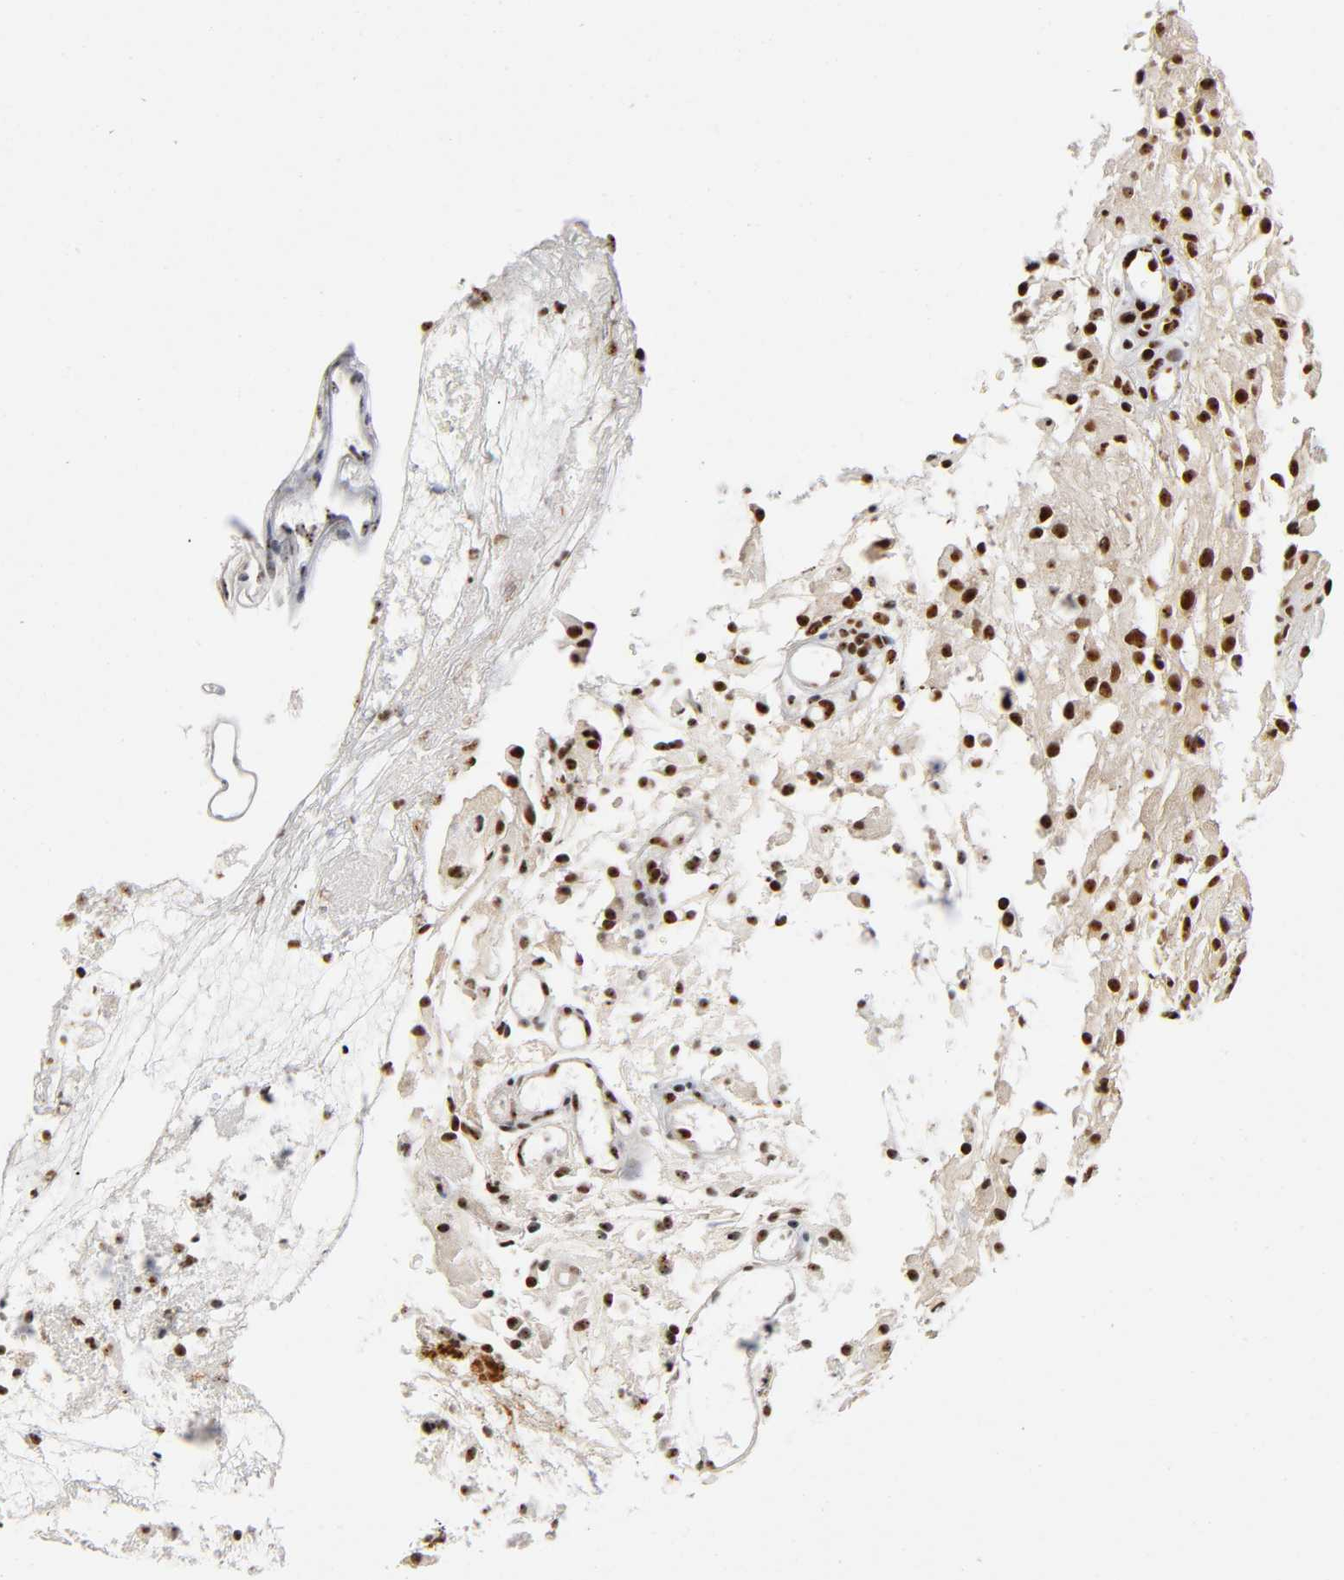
{"staining": {"intensity": "strong", "quantity": ">75%", "location": "nuclear"}, "tissue": "glioma", "cell_type": "Tumor cells", "image_type": "cancer", "snomed": [{"axis": "morphology", "description": "Glioma, malignant, High grade"}, {"axis": "topography", "description": "Brain"}], "caption": "Human glioma stained with a brown dye demonstrates strong nuclear positive expression in about >75% of tumor cells.", "gene": "UBTF", "patient": {"sex": "female", "age": 59}}